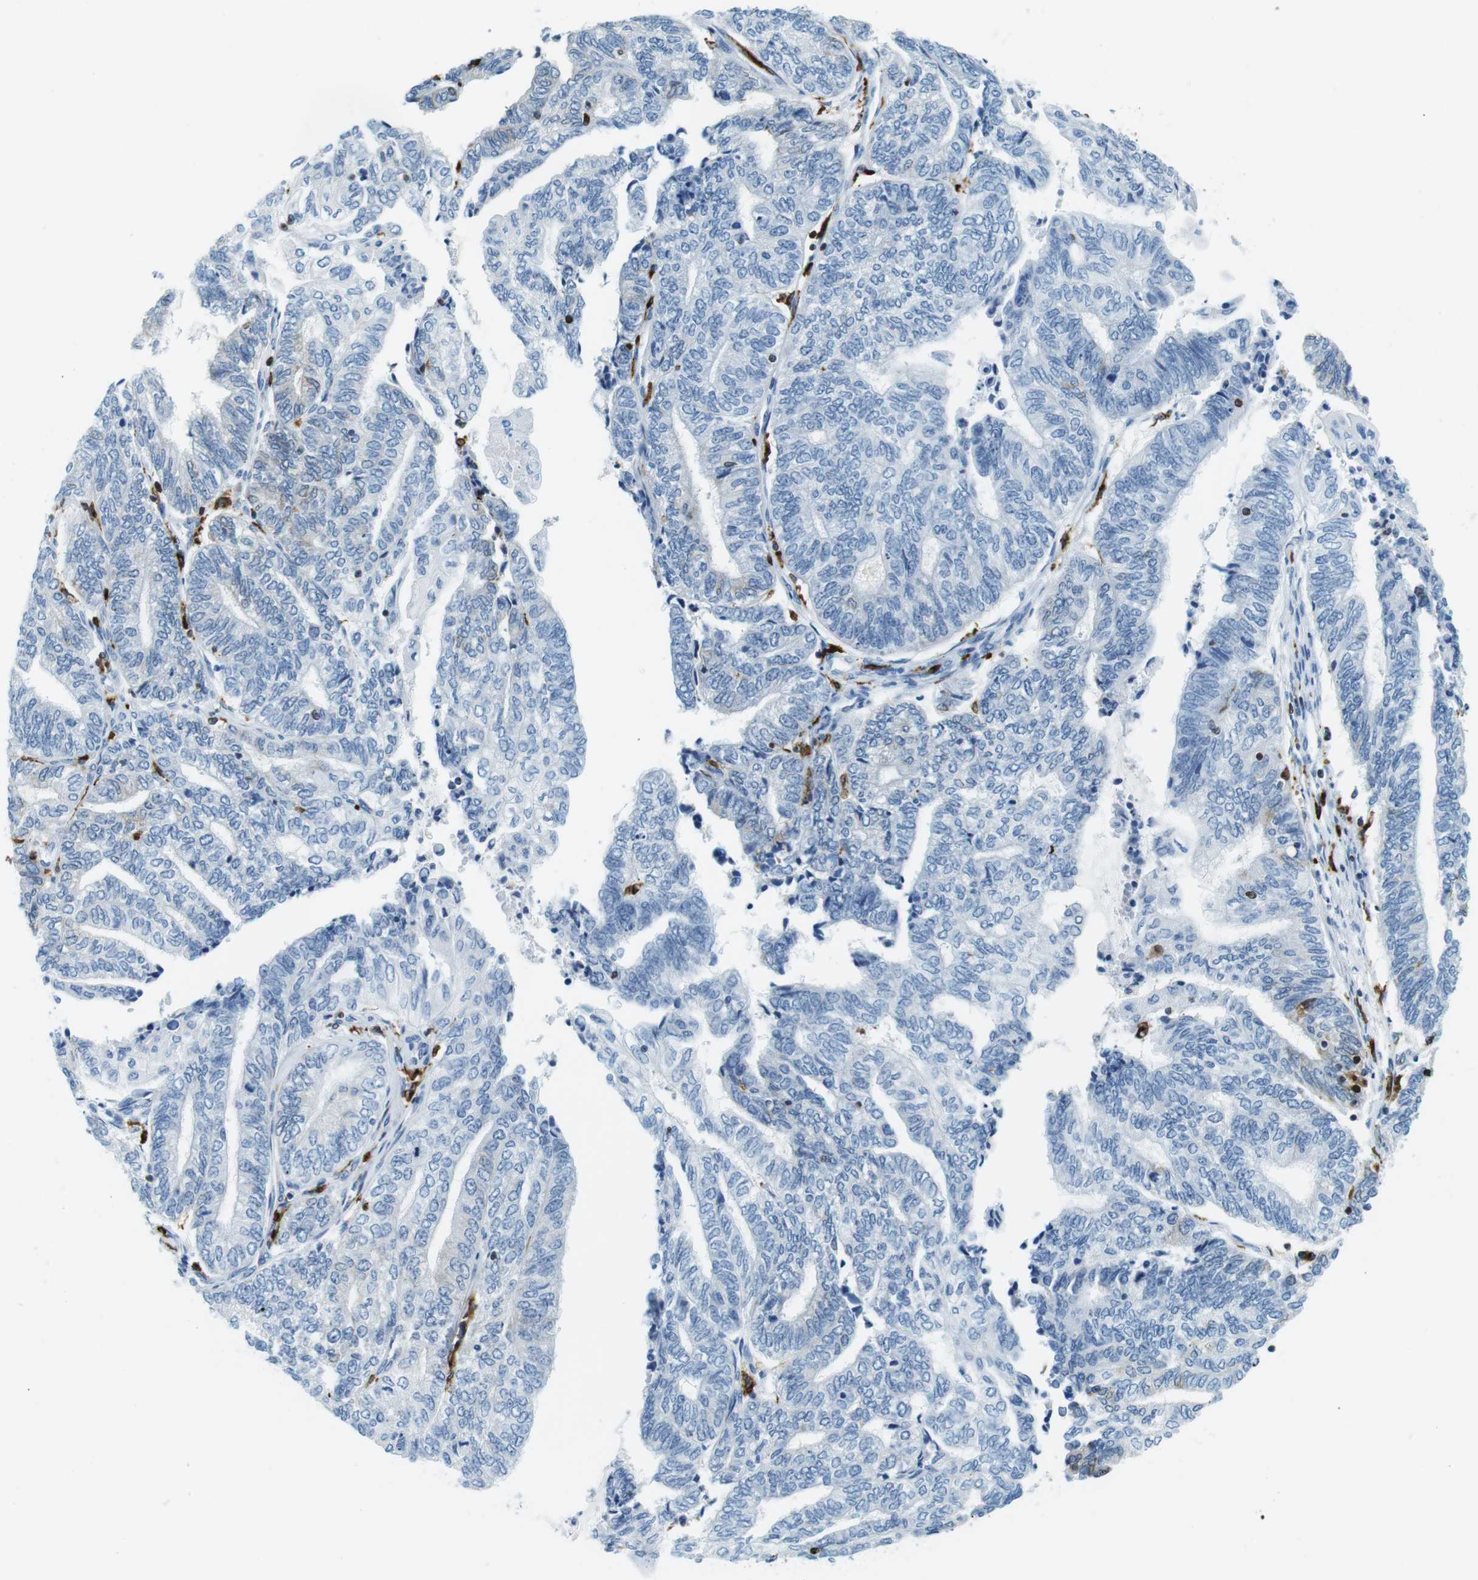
{"staining": {"intensity": "negative", "quantity": "none", "location": "none"}, "tissue": "endometrial cancer", "cell_type": "Tumor cells", "image_type": "cancer", "snomed": [{"axis": "morphology", "description": "Adenocarcinoma, NOS"}, {"axis": "topography", "description": "Uterus"}, {"axis": "topography", "description": "Endometrium"}], "caption": "The histopathology image reveals no staining of tumor cells in endometrial adenocarcinoma. (DAB immunohistochemistry with hematoxylin counter stain).", "gene": "CIITA", "patient": {"sex": "female", "age": 70}}